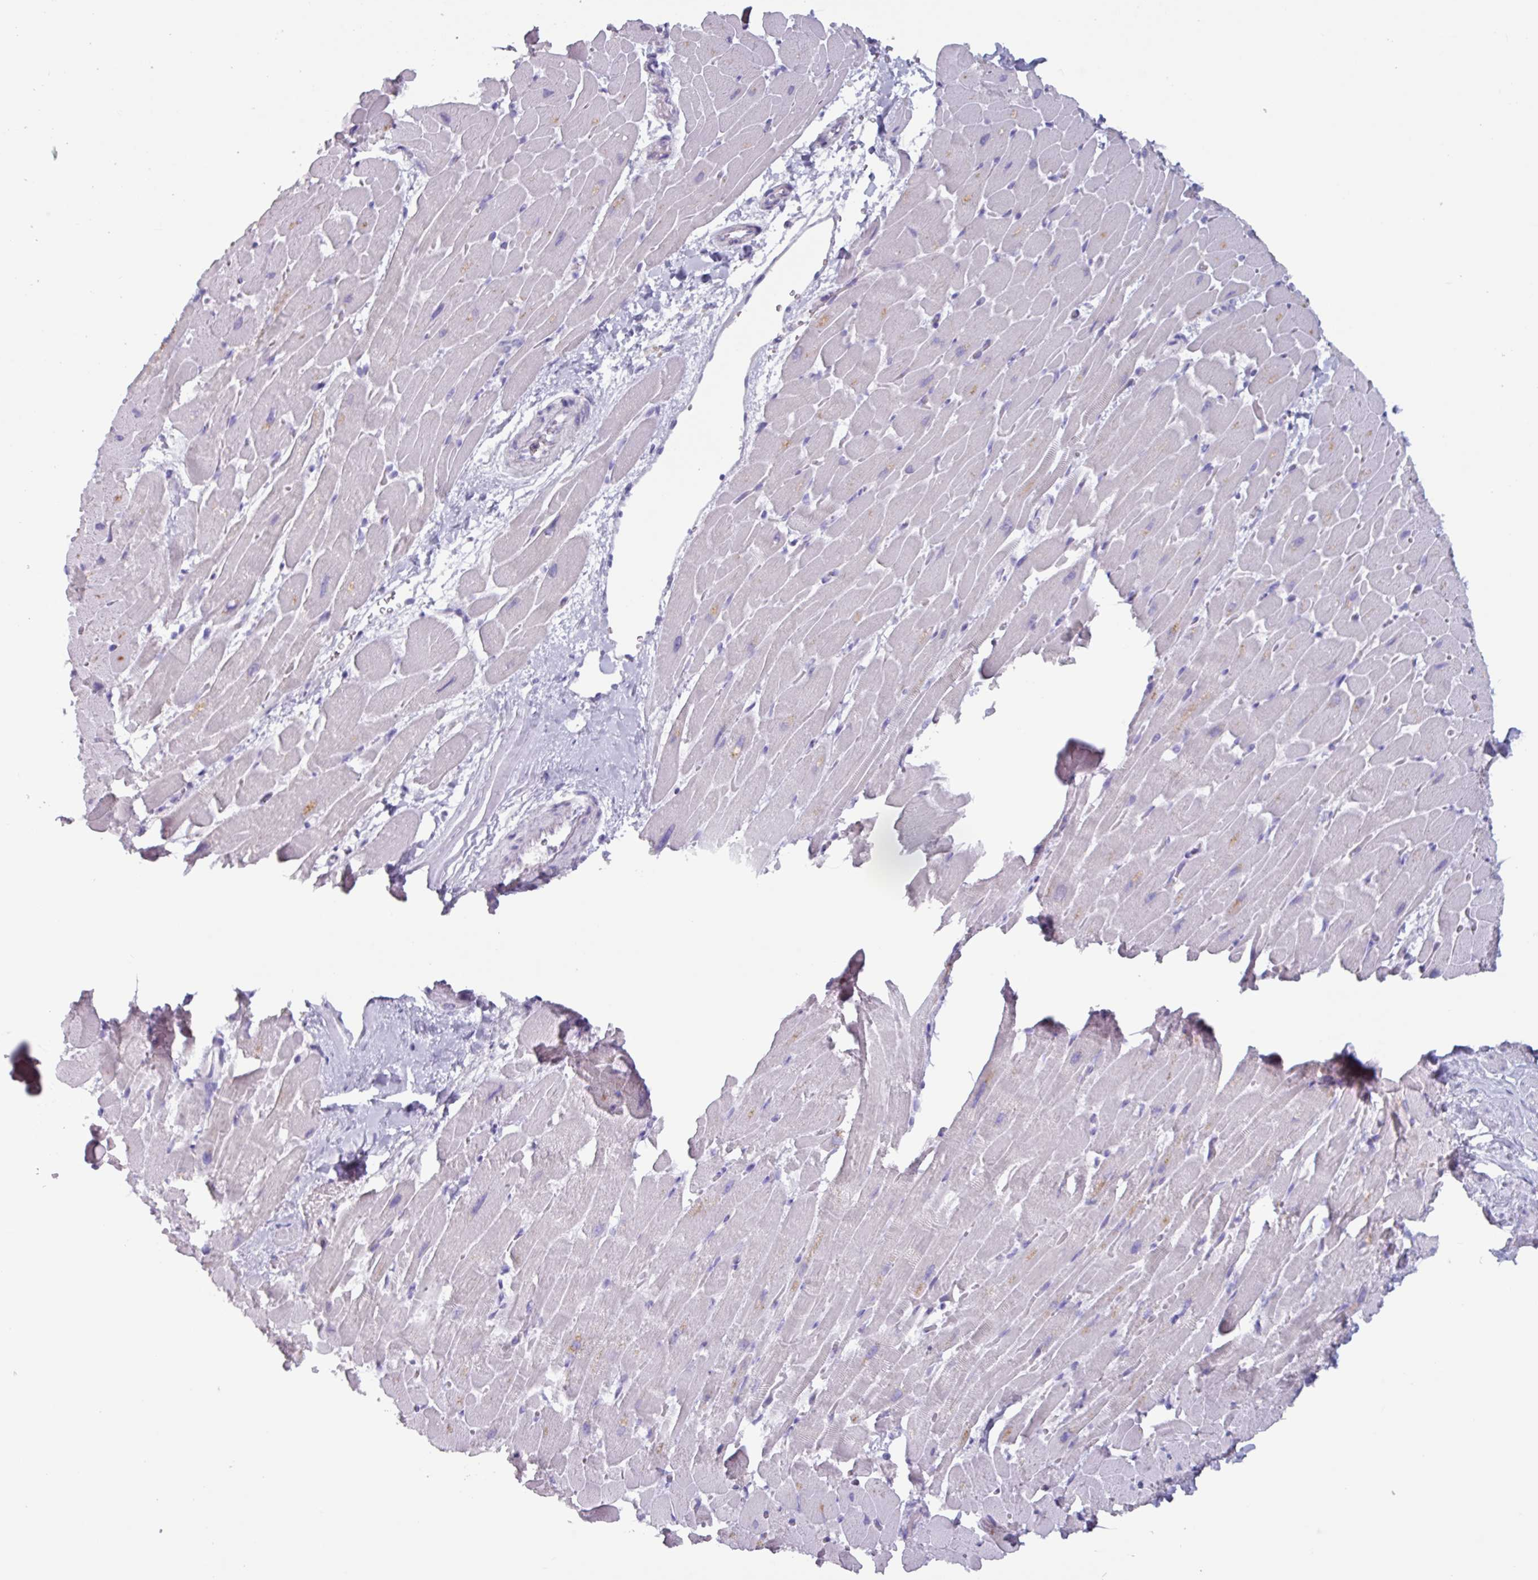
{"staining": {"intensity": "moderate", "quantity": "<25%", "location": "cytoplasmic/membranous"}, "tissue": "heart muscle", "cell_type": "Cardiomyocytes", "image_type": "normal", "snomed": [{"axis": "morphology", "description": "Normal tissue, NOS"}, {"axis": "topography", "description": "Heart"}], "caption": "Immunohistochemistry staining of benign heart muscle, which shows low levels of moderate cytoplasmic/membranous positivity in approximately <25% of cardiomyocytes indicating moderate cytoplasmic/membranous protein positivity. The staining was performed using DAB (3,3'-diaminobenzidine) (brown) for protein detection and nuclei were counterstained in hematoxylin (blue).", "gene": "OR2T10", "patient": {"sex": "male", "age": 37}}